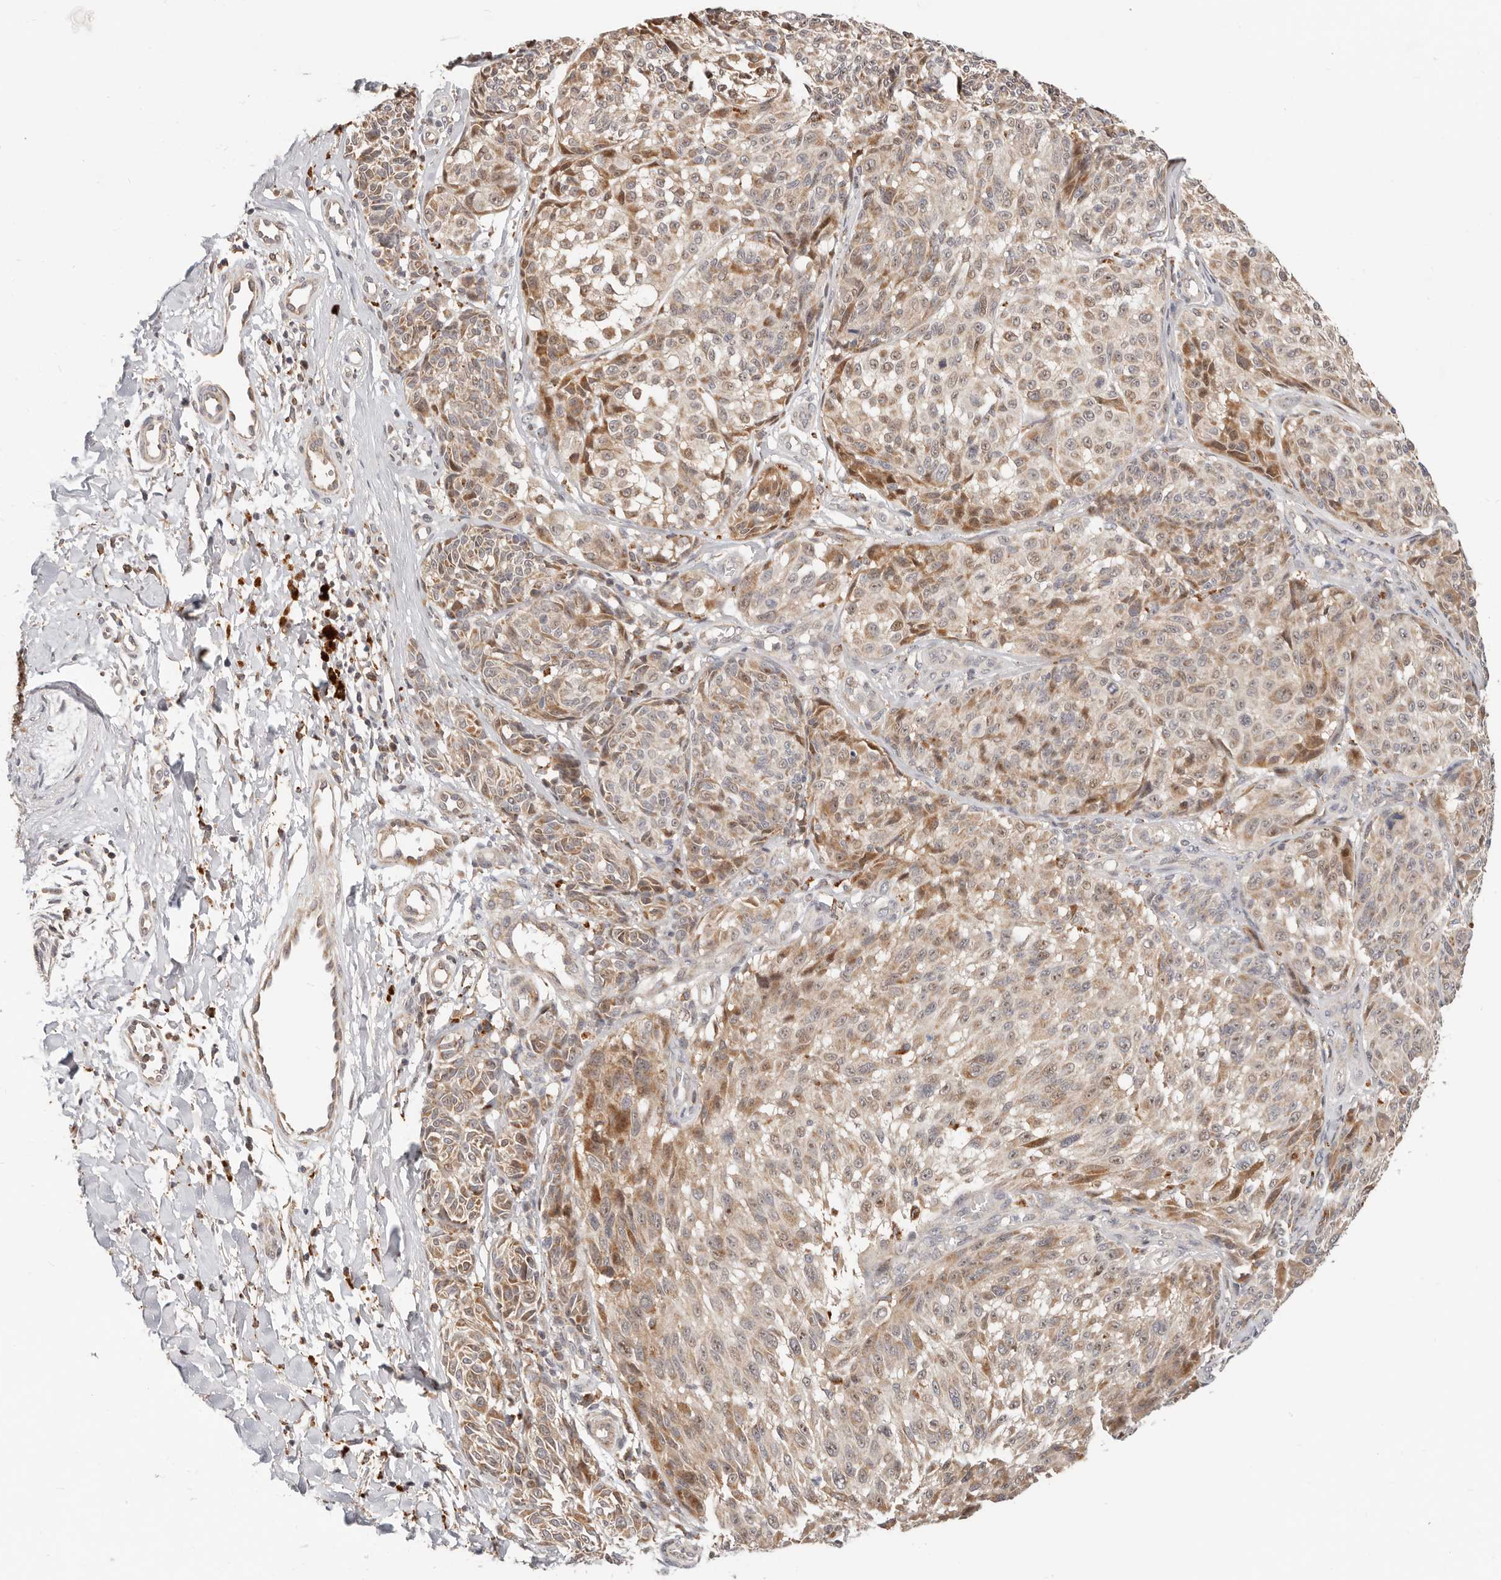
{"staining": {"intensity": "moderate", "quantity": "25%-75%", "location": "cytoplasmic/membranous,nuclear"}, "tissue": "melanoma", "cell_type": "Tumor cells", "image_type": "cancer", "snomed": [{"axis": "morphology", "description": "Malignant melanoma, NOS"}, {"axis": "topography", "description": "Skin"}], "caption": "Immunohistochemistry (IHC) (DAB (3,3'-diaminobenzidine)) staining of melanoma exhibits moderate cytoplasmic/membranous and nuclear protein expression in about 25%-75% of tumor cells.", "gene": "ZRANB1", "patient": {"sex": "male", "age": 83}}